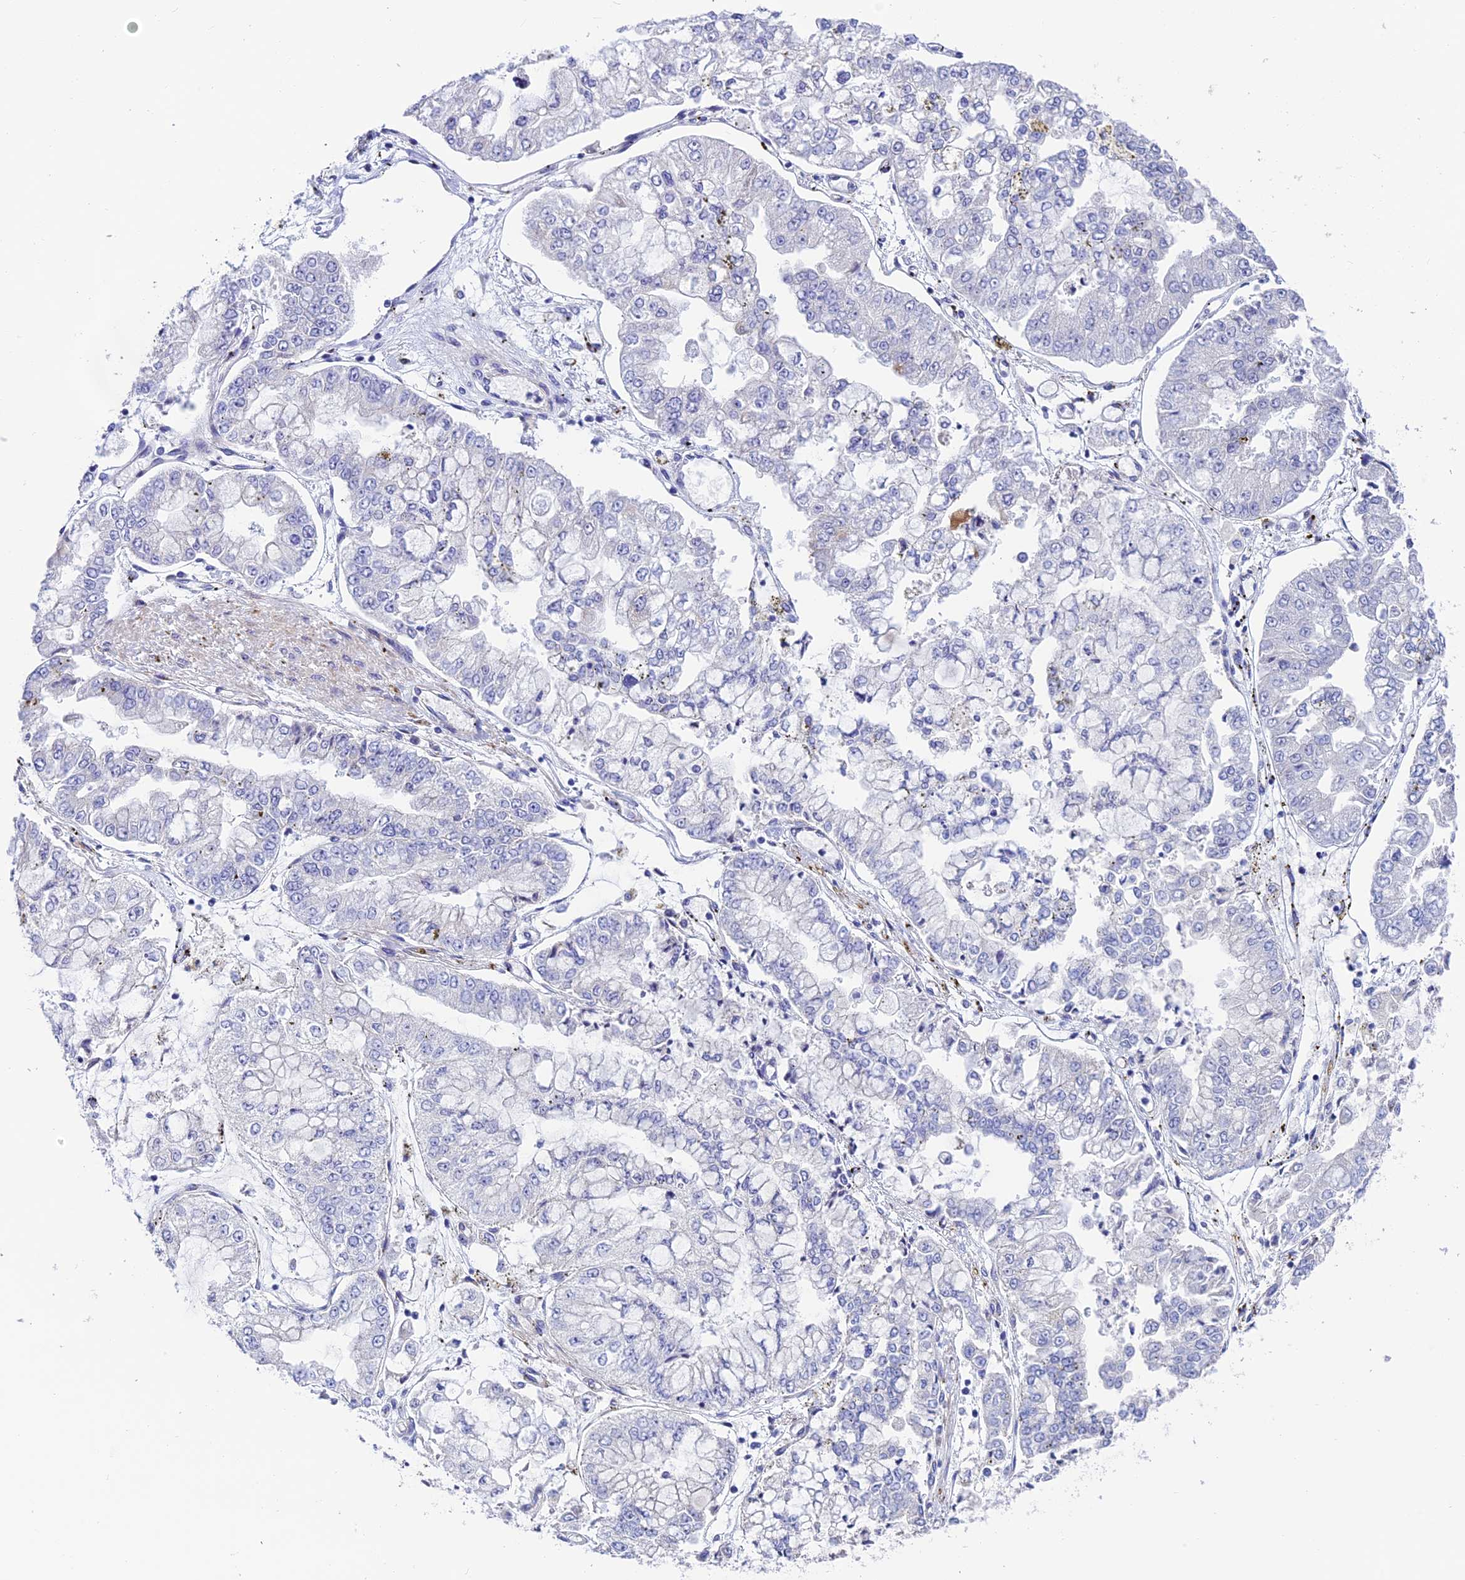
{"staining": {"intensity": "negative", "quantity": "none", "location": "none"}, "tissue": "stomach cancer", "cell_type": "Tumor cells", "image_type": "cancer", "snomed": [{"axis": "morphology", "description": "Adenocarcinoma, NOS"}, {"axis": "topography", "description": "Stomach"}], "caption": "The immunohistochemistry image has no significant positivity in tumor cells of adenocarcinoma (stomach) tissue.", "gene": "MACIR", "patient": {"sex": "male", "age": 76}}